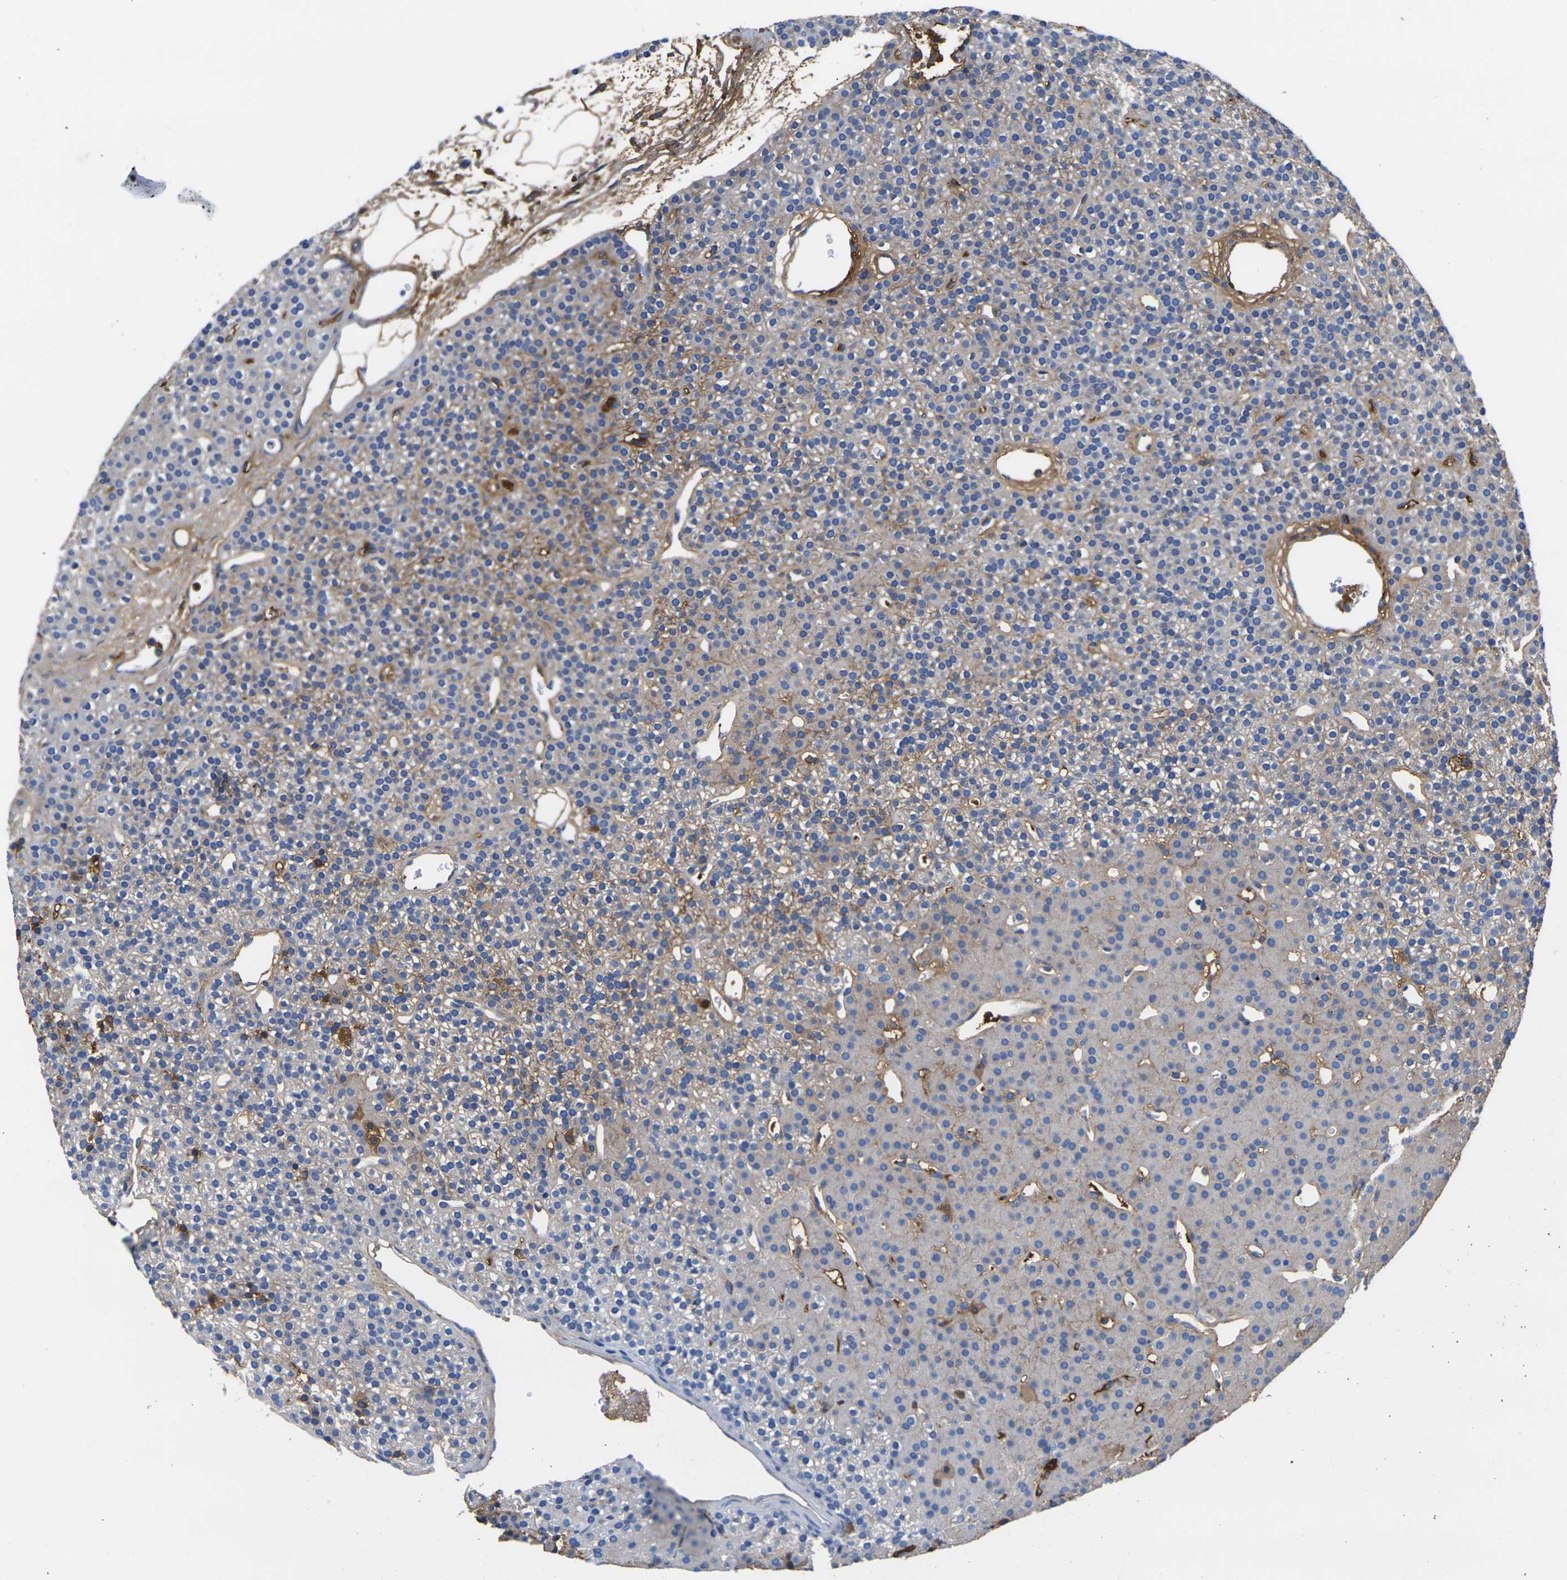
{"staining": {"intensity": "moderate", "quantity": "25%-75%", "location": "cytoplasmic/membranous"}, "tissue": "parathyroid gland", "cell_type": "Glandular cells", "image_type": "normal", "snomed": [{"axis": "morphology", "description": "Normal tissue, NOS"}, {"axis": "morphology", "description": "Hyperplasia, NOS"}, {"axis": "topography", "description": "Parathyroid gland"}], "caption": "Moderate cytoplasmic/membranous staining is present in about 25%-75% of glandular cells in benign parathyroid gland. The staining was performed using DAB (3,3'-diaminobenzidine), with brown indicating positive protein expression. Nuclei are stained blue with hematoxylin.", "gene": "GREM2", "patient": {"sex": "male", "age": 44}}